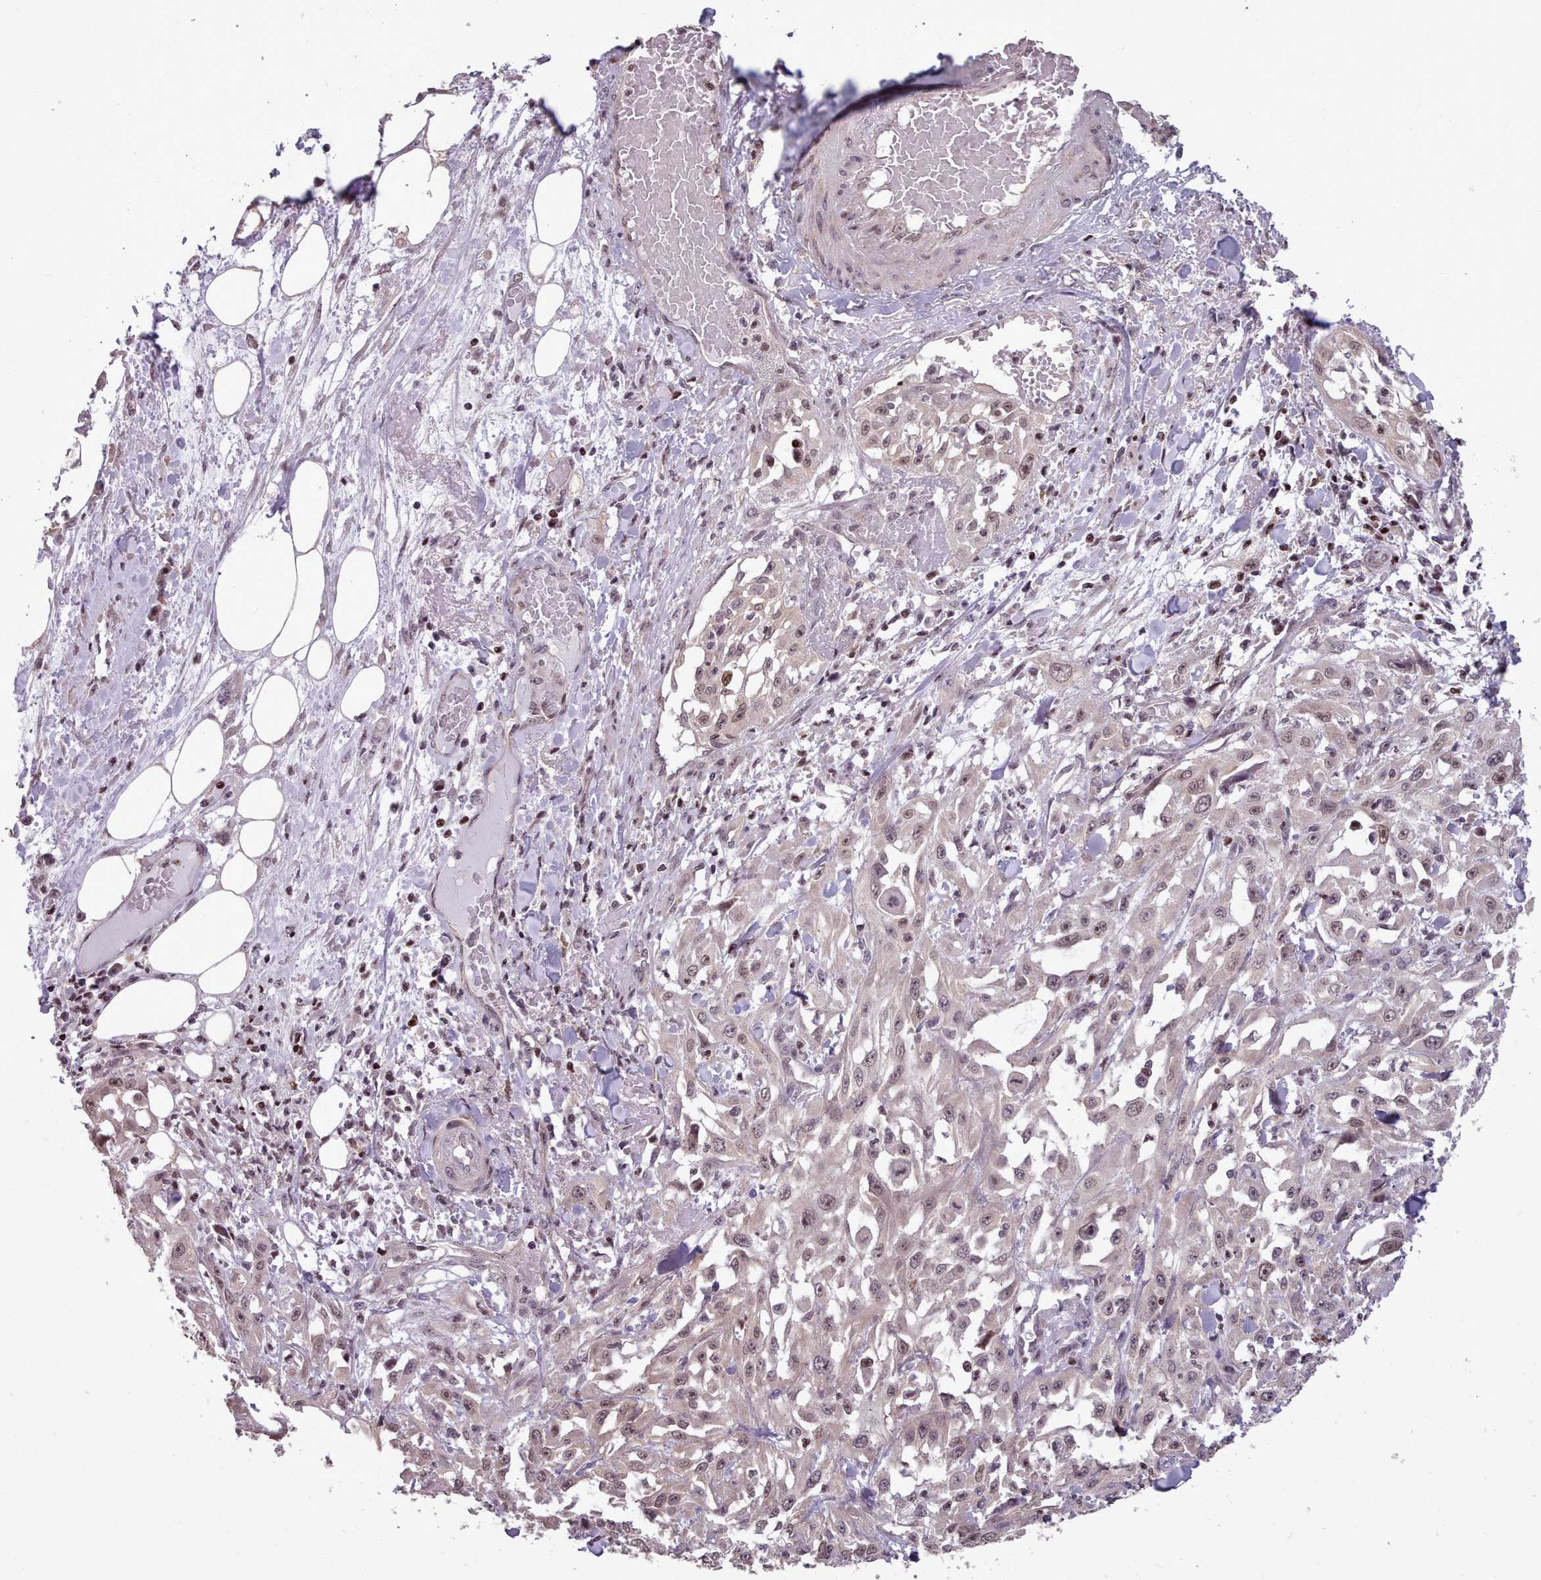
{"staining": {"intensity": "weak", "quantity": ">75%", "location": "nuclear"}, "tissue": "skin cancer", "cell_type": "Tumor cells", "image_type": "cancer", "snomed": [{"axis": "morphology", "description": "Squamous cell carcinoma, NOS"}, {"axis": "morphology", "description": "Squamous cell carcinoma, metastatic, NOS"}, {"axis": "topography", "description": "Skin"}, {"axis": "topography", "description": "Lymph node"}], "caption": "Immunohistochemistry (IHC) micrograph of human skin metastatic squamous cell carcinoma stained for a protein (brown), which displays low levels of weak nuclear positivity in about >75% of tumor cells.", "gene": "ENSA", "patient": {"sex": "male", "age": 75}}